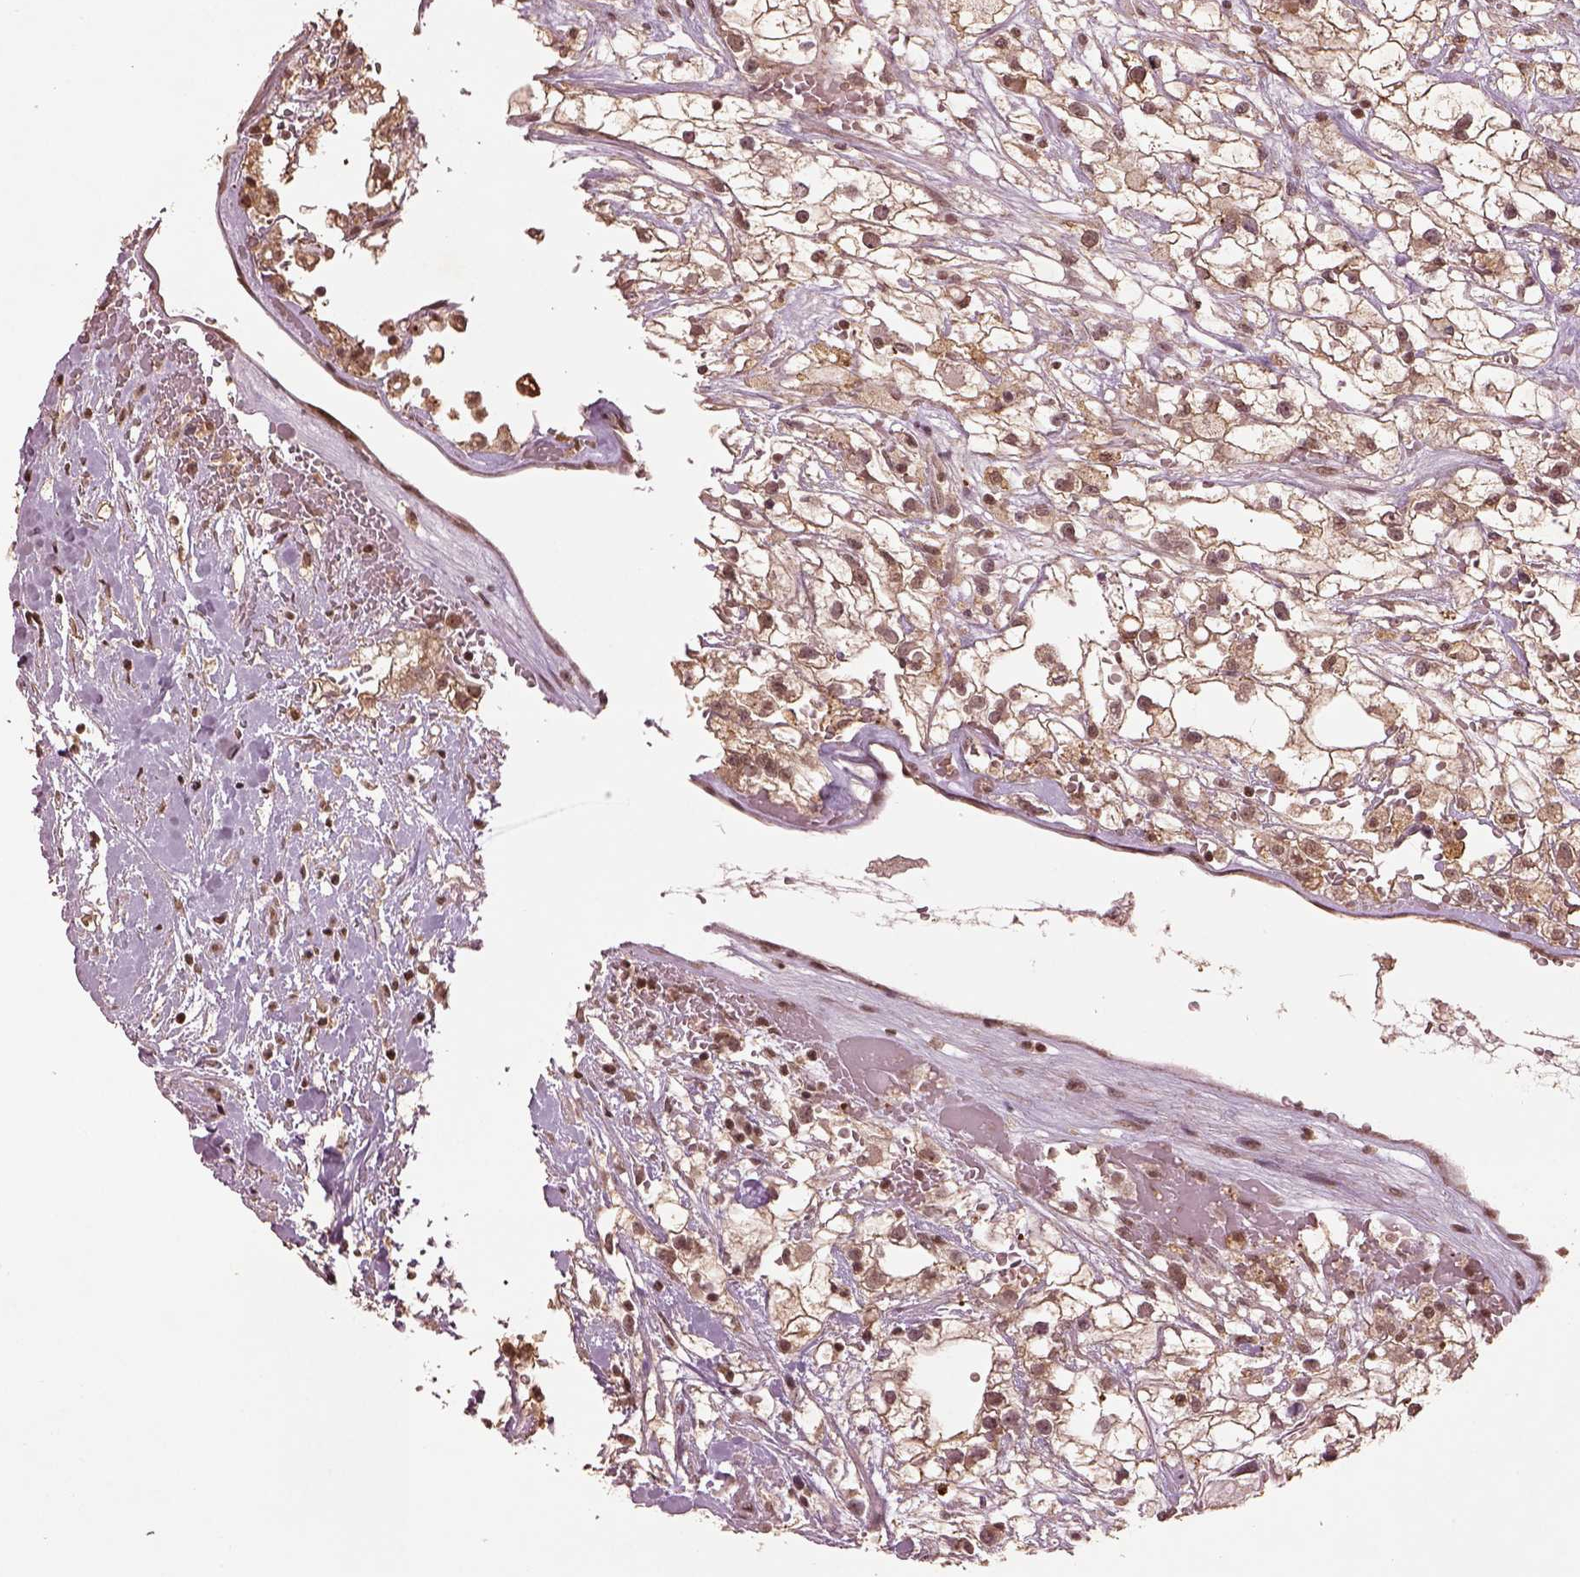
{"staining": {"intensity": "moderate", "quantity": ">75%", "location": "nuclear"}, "tissue": "renal cancer", "cell_type": "Tumor cells", "image_type": "cancer", "snomed": [{"axis": "morphology", "description": "Adenocarcinoma, NOS"}, {"axis": "topography", "description": "Kidney"}], "caption": "A micrograph of renal adenocarcinoma stained for a protein reveals moderate nuclear brown staining in tumor cells.", "gene": "BRD9", "patient": {"sex": "male", "age": 59}}